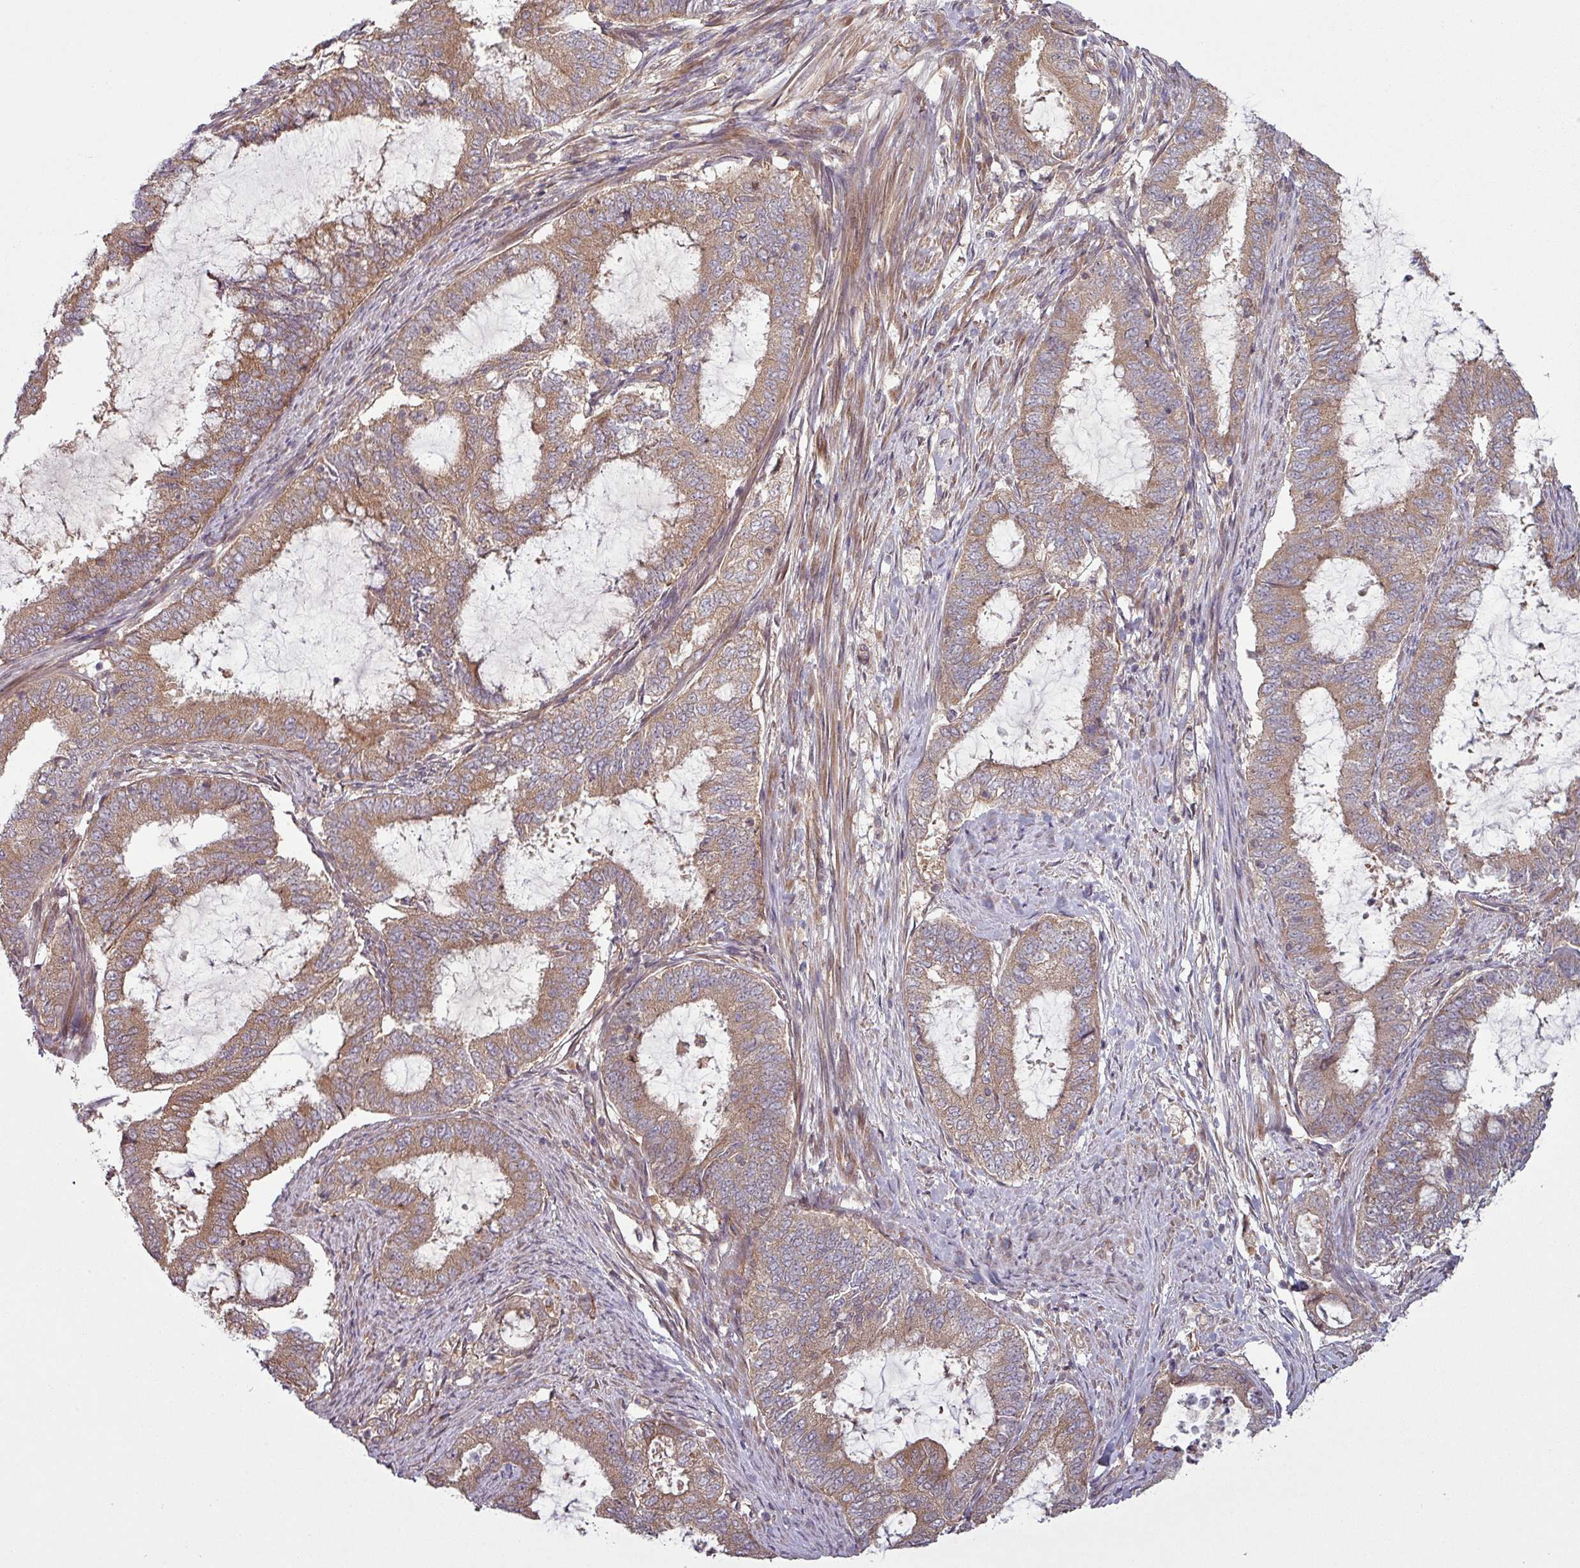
{"staining": {"intensity": "moderate", "quantity": ">75%", "location": "cytoplasmic/membranous"}, "tissue": "endometrial cancer", "cell_type": "Tumor cells", "image_type": "cancer", "snomed": [{"axis": "morphology", "description": "Adenocarcinoma, NOS"}, {"axis": "topography", "description": "Endometrium"}], "caption": "Immunohistochemistry (IHC) of adenocarcinoma (endometrial) demonstrates medium levels of moderate cytoplasmic/membranous positivity in approximately >75% of tumor cells.", "gene": "SNRNP25", "patient": {"sex": "female", "age": 51}}